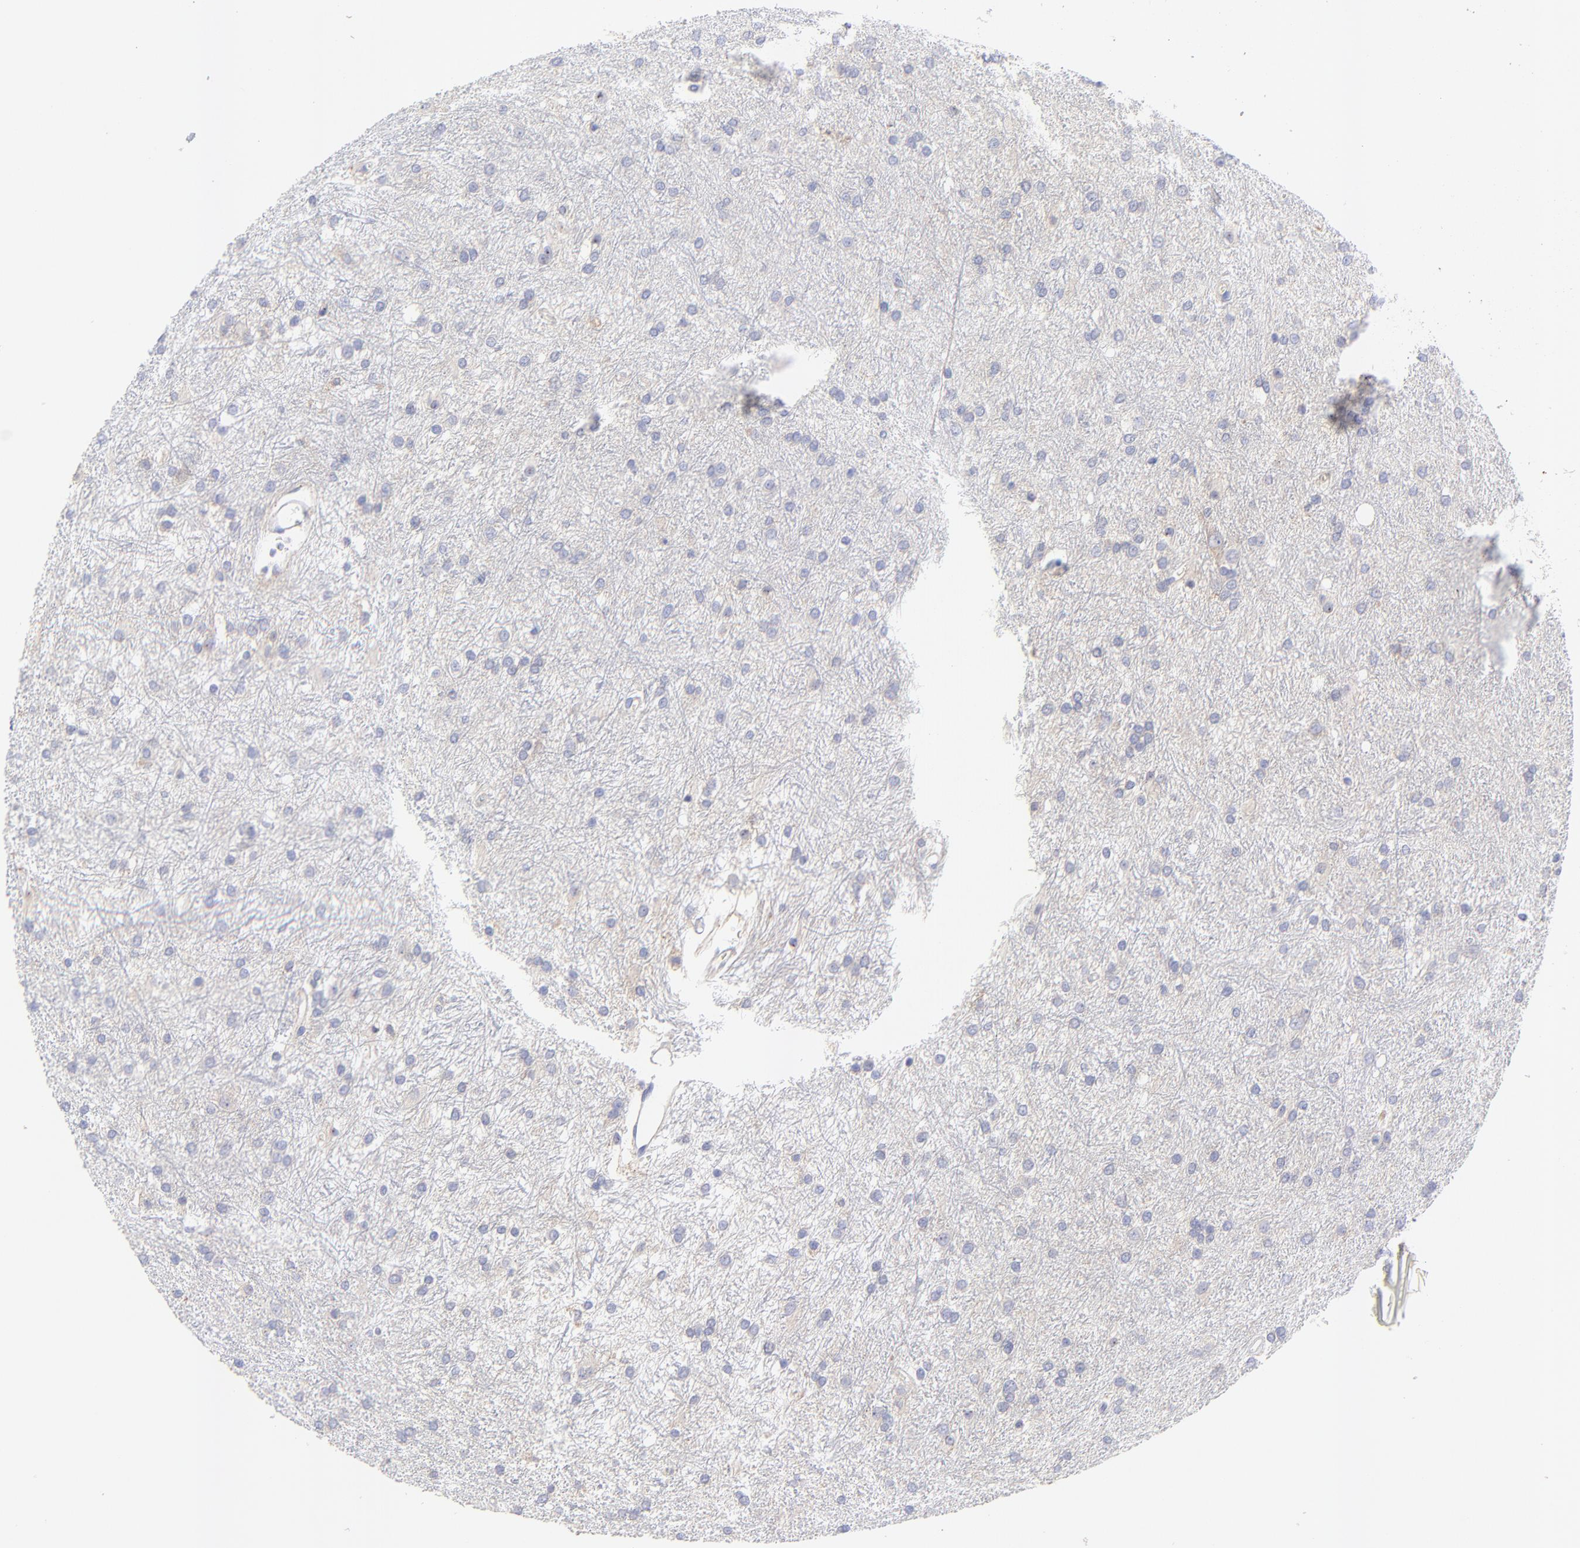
{"staining": {"intensity": "weak", "quantity": "<25%", "location": "cytoplasmic/membranous"}, "tissue": "glioma", "cell_type": "Tumor cells", "image_type": "cancer", "snomed": [{"axis": "morphology", "description": "Glioma, malignant, High grade"}, {"axis": "topography", "description": "Brain"}], "caption": "This is an immunohistochemistry histopathology image of human malignant glioma (high-grade). There is no positivity in tumor cells.", "gene": "LHFPL1", "patient": {"sex": "female", "age": 50}}